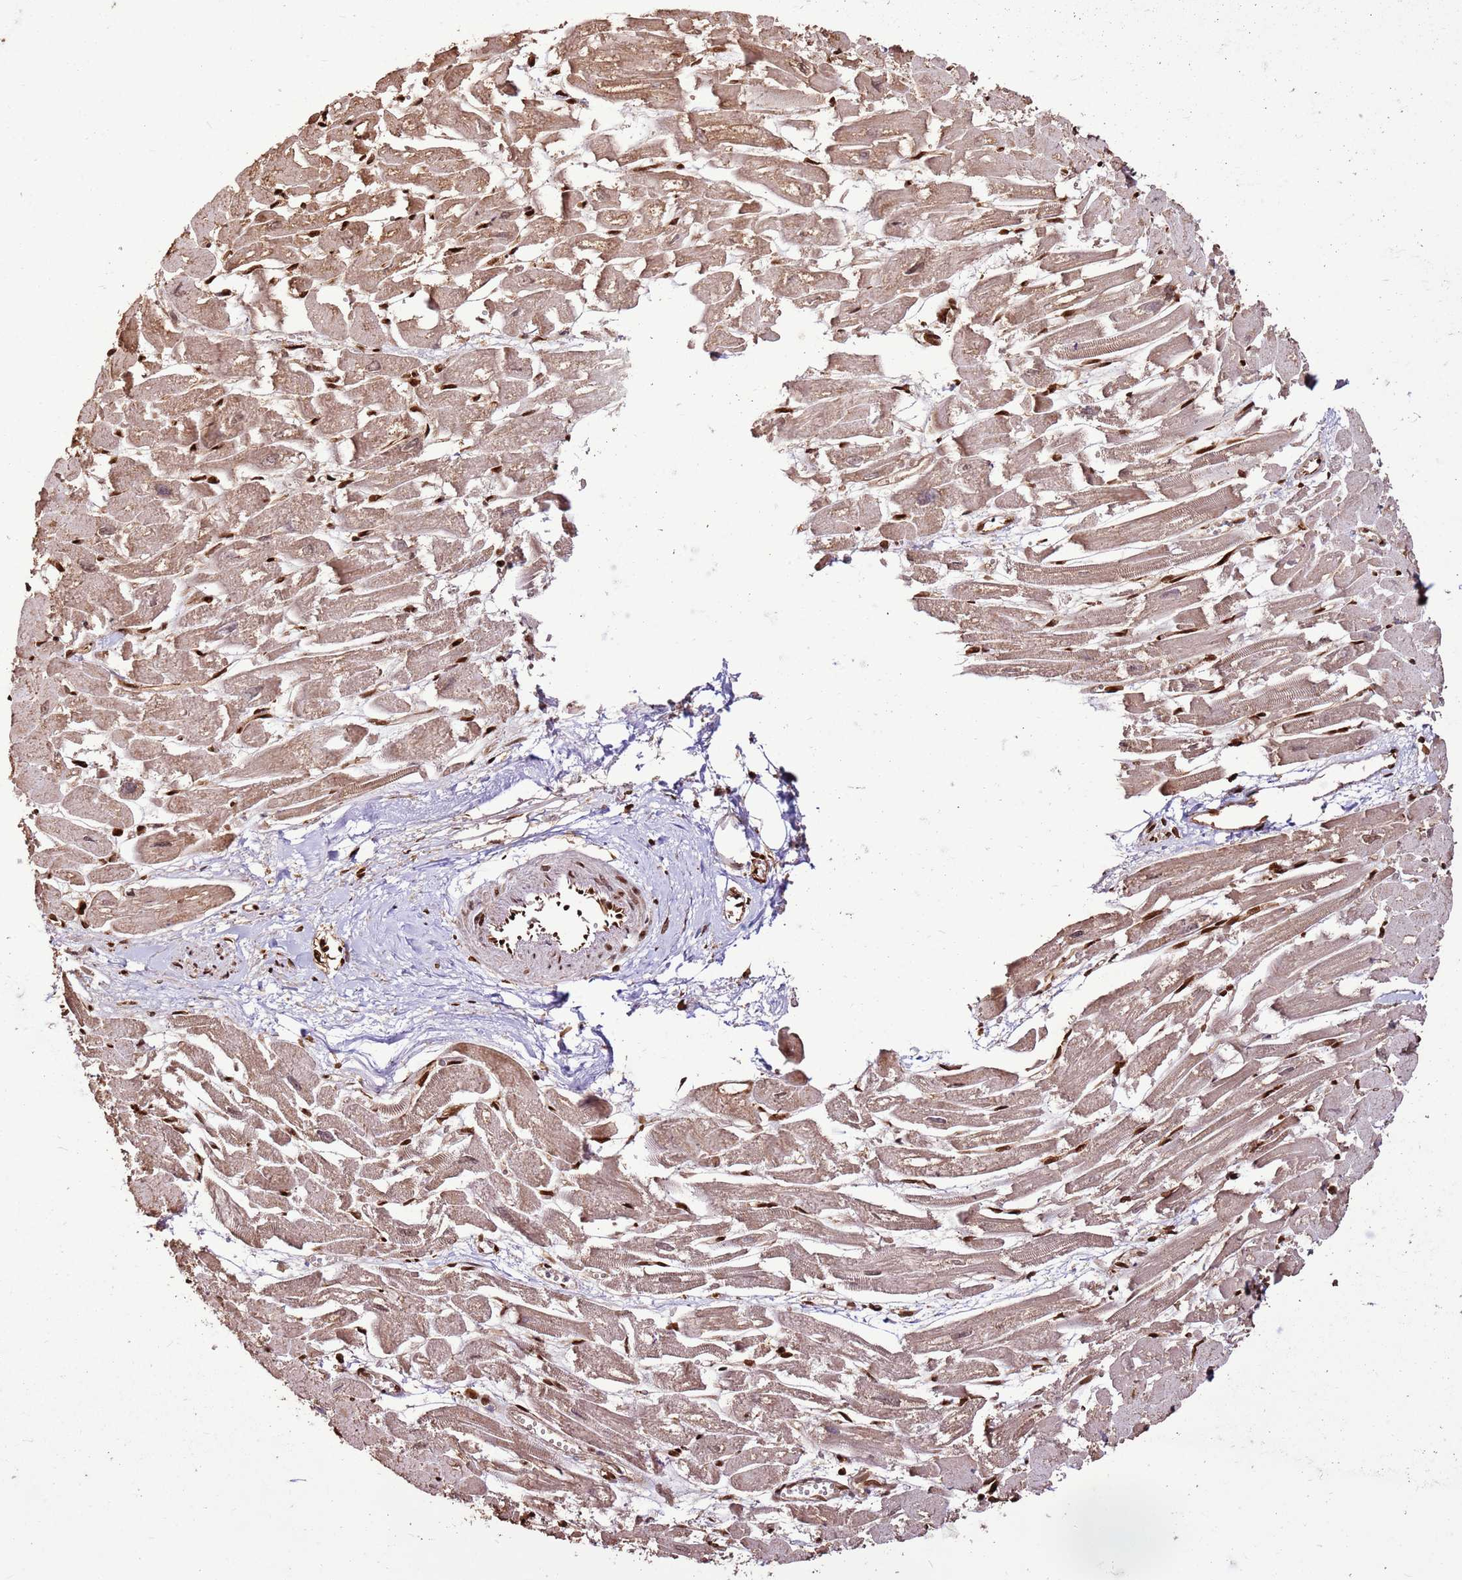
{"staining": {"intensity": "strong", "quantity": ">75%", "location": "cytoplasmic/membranous,nuclear"}, "tissue": "heart muscle", "cell_type": "Cardiomyocytes", "image_type": "normal", "snomed": [{"axis": "morphology", "description": "Normal tissue, NOS"}, {"axis": "topography", "description": "Heart"}], "caption": "Immunohistochemistry (DAB) staining of benign heart muscle demonstrates strong cytoplasmic/membranous,nuclear protein expression in approximately >75% of cardiomyocytes.", "gene": "HNRNPAB", "patient": {"sex": "male", "age": 54}}